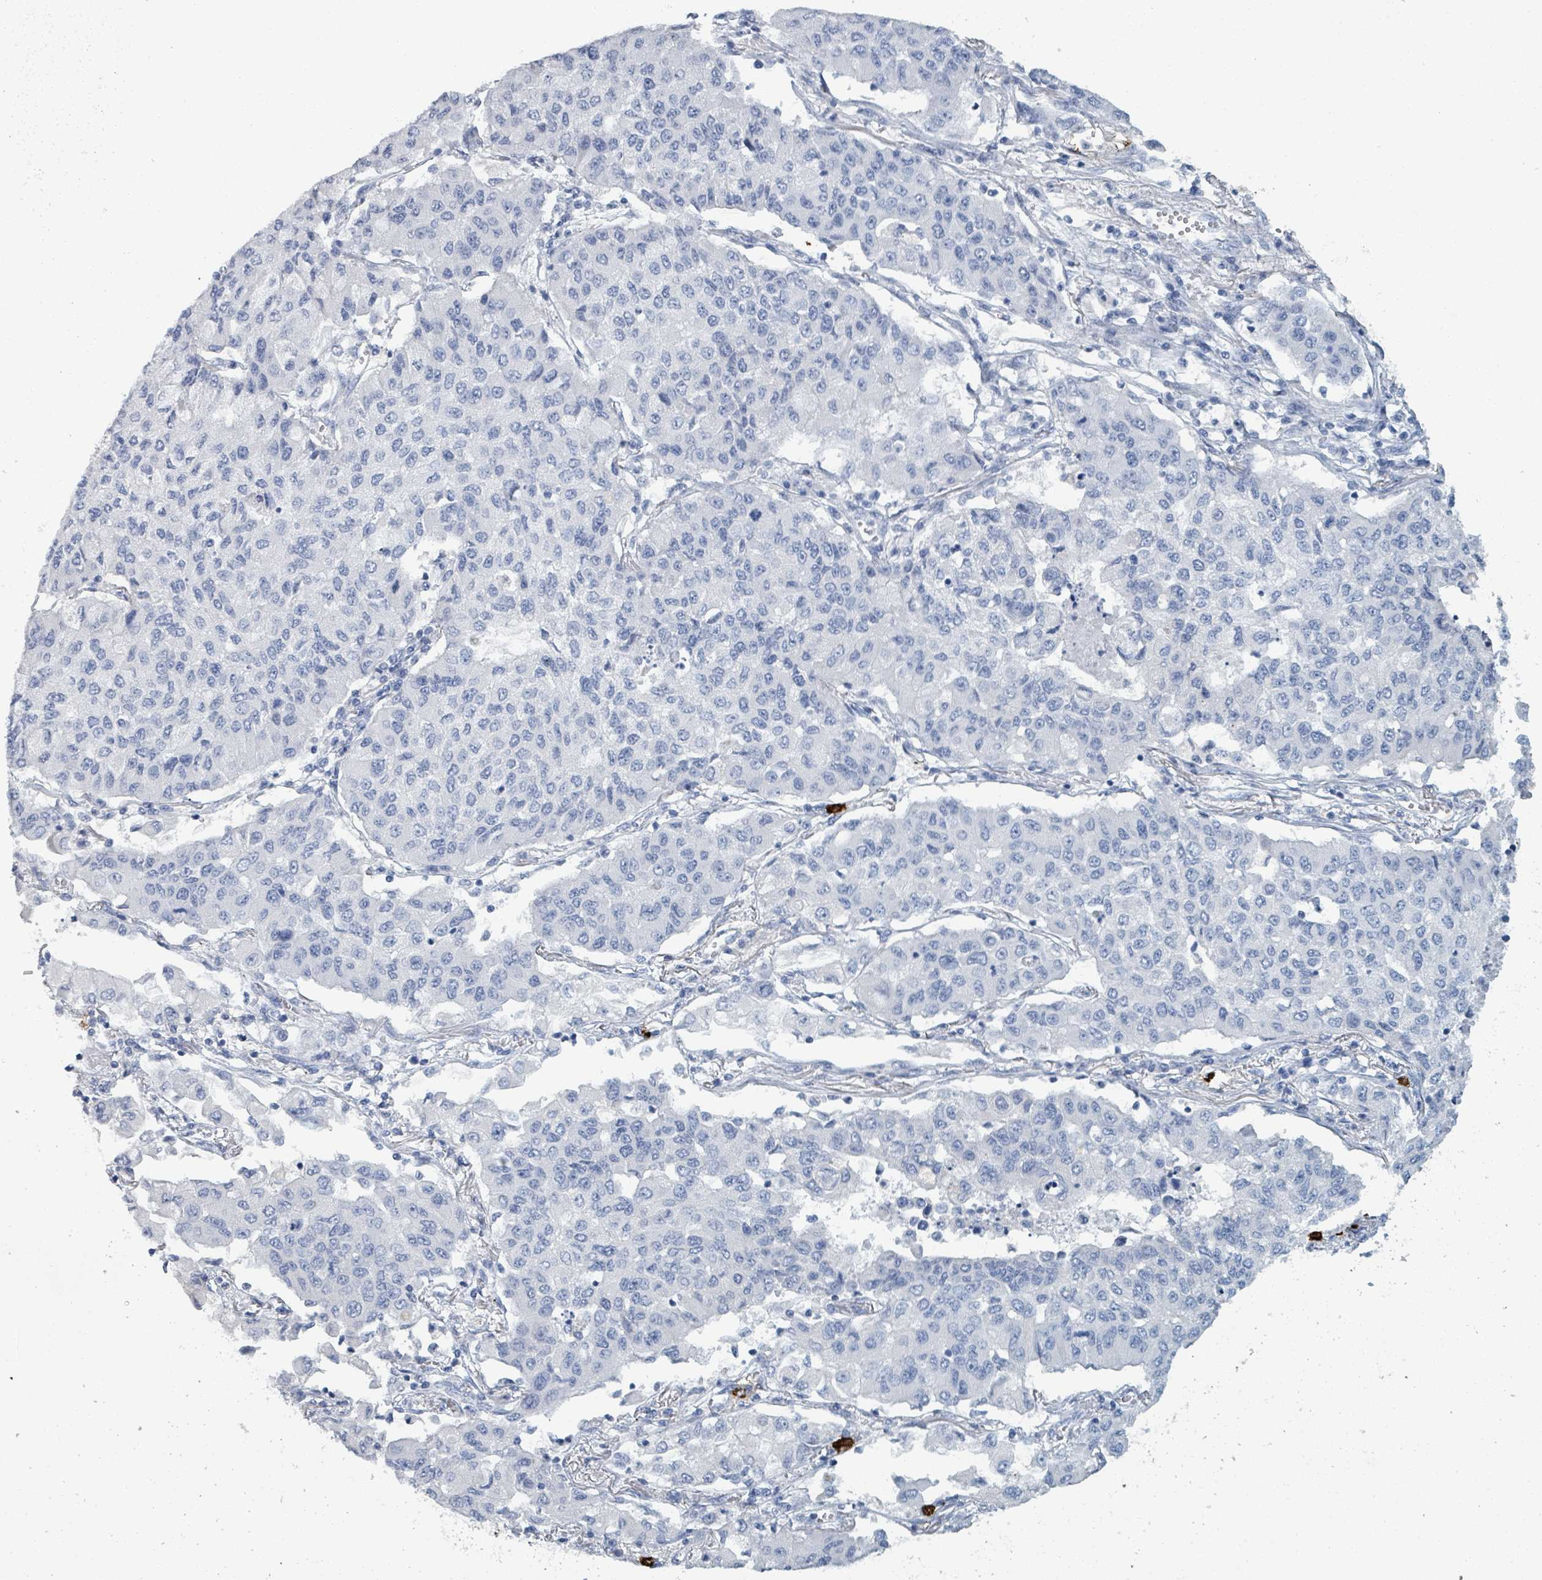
{"staining": {"intensity": "negative", "quantity": "none", "location": "none"}, "tissue": "lung cancer", "cell_type": "Tumor cells", "image_type": "cancer", "snomed": [{"axis": "morphology", "description": "Squamous cell carcinoma, NOS"}, {"axis": "topography", "description": "Lung"}], "caption": "Squamous cell carcinoma (lung) was stained to show a protein in brown. There is no significant expression in tumor cells.", "gene": "VPS13D", "patient": {"sex": "male", "age": 74}}